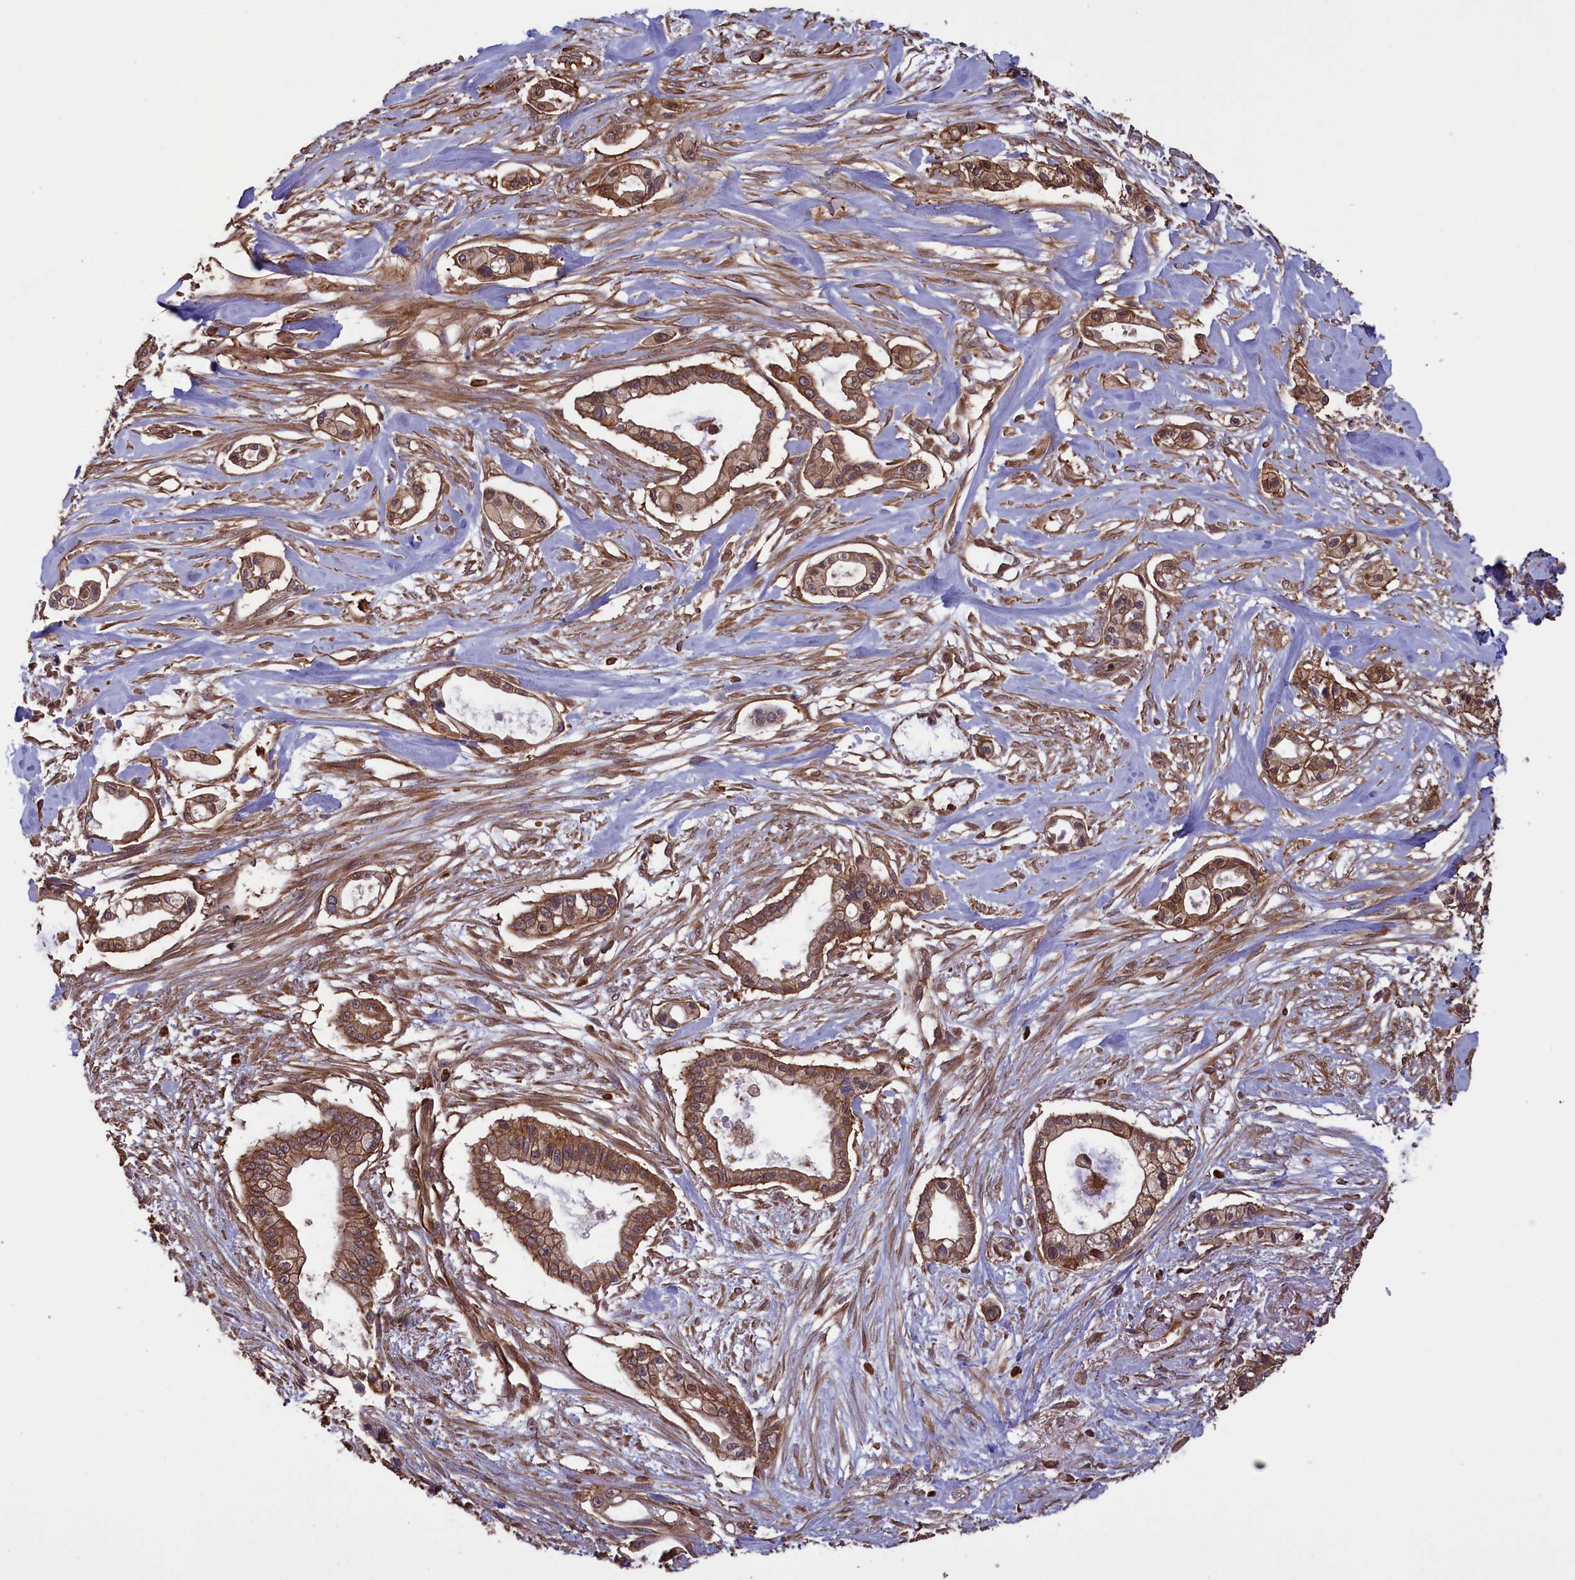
{"staining": {"intensity": "moderate", "quantity": ">75%", "location": "cytoplasmic/membranous"}, "tissue": "pancreatic cancer", "cell_type": "Tumor cells", "image_type": "cancer", "snomed": [{"axis": "morphology", "description": "Adenocarcinoma, NOS"}, {"axis": "topography", "description": "Pancreas"}], "caption": "Protein expression analysis of human pancreatic cancer (adenocarcinoma) reveals moderate cytoplasmic/membranous staining in about >75% of tumor cells.", "gene": "DAPK3", "patient": {"sex": "male", "age": 68}}